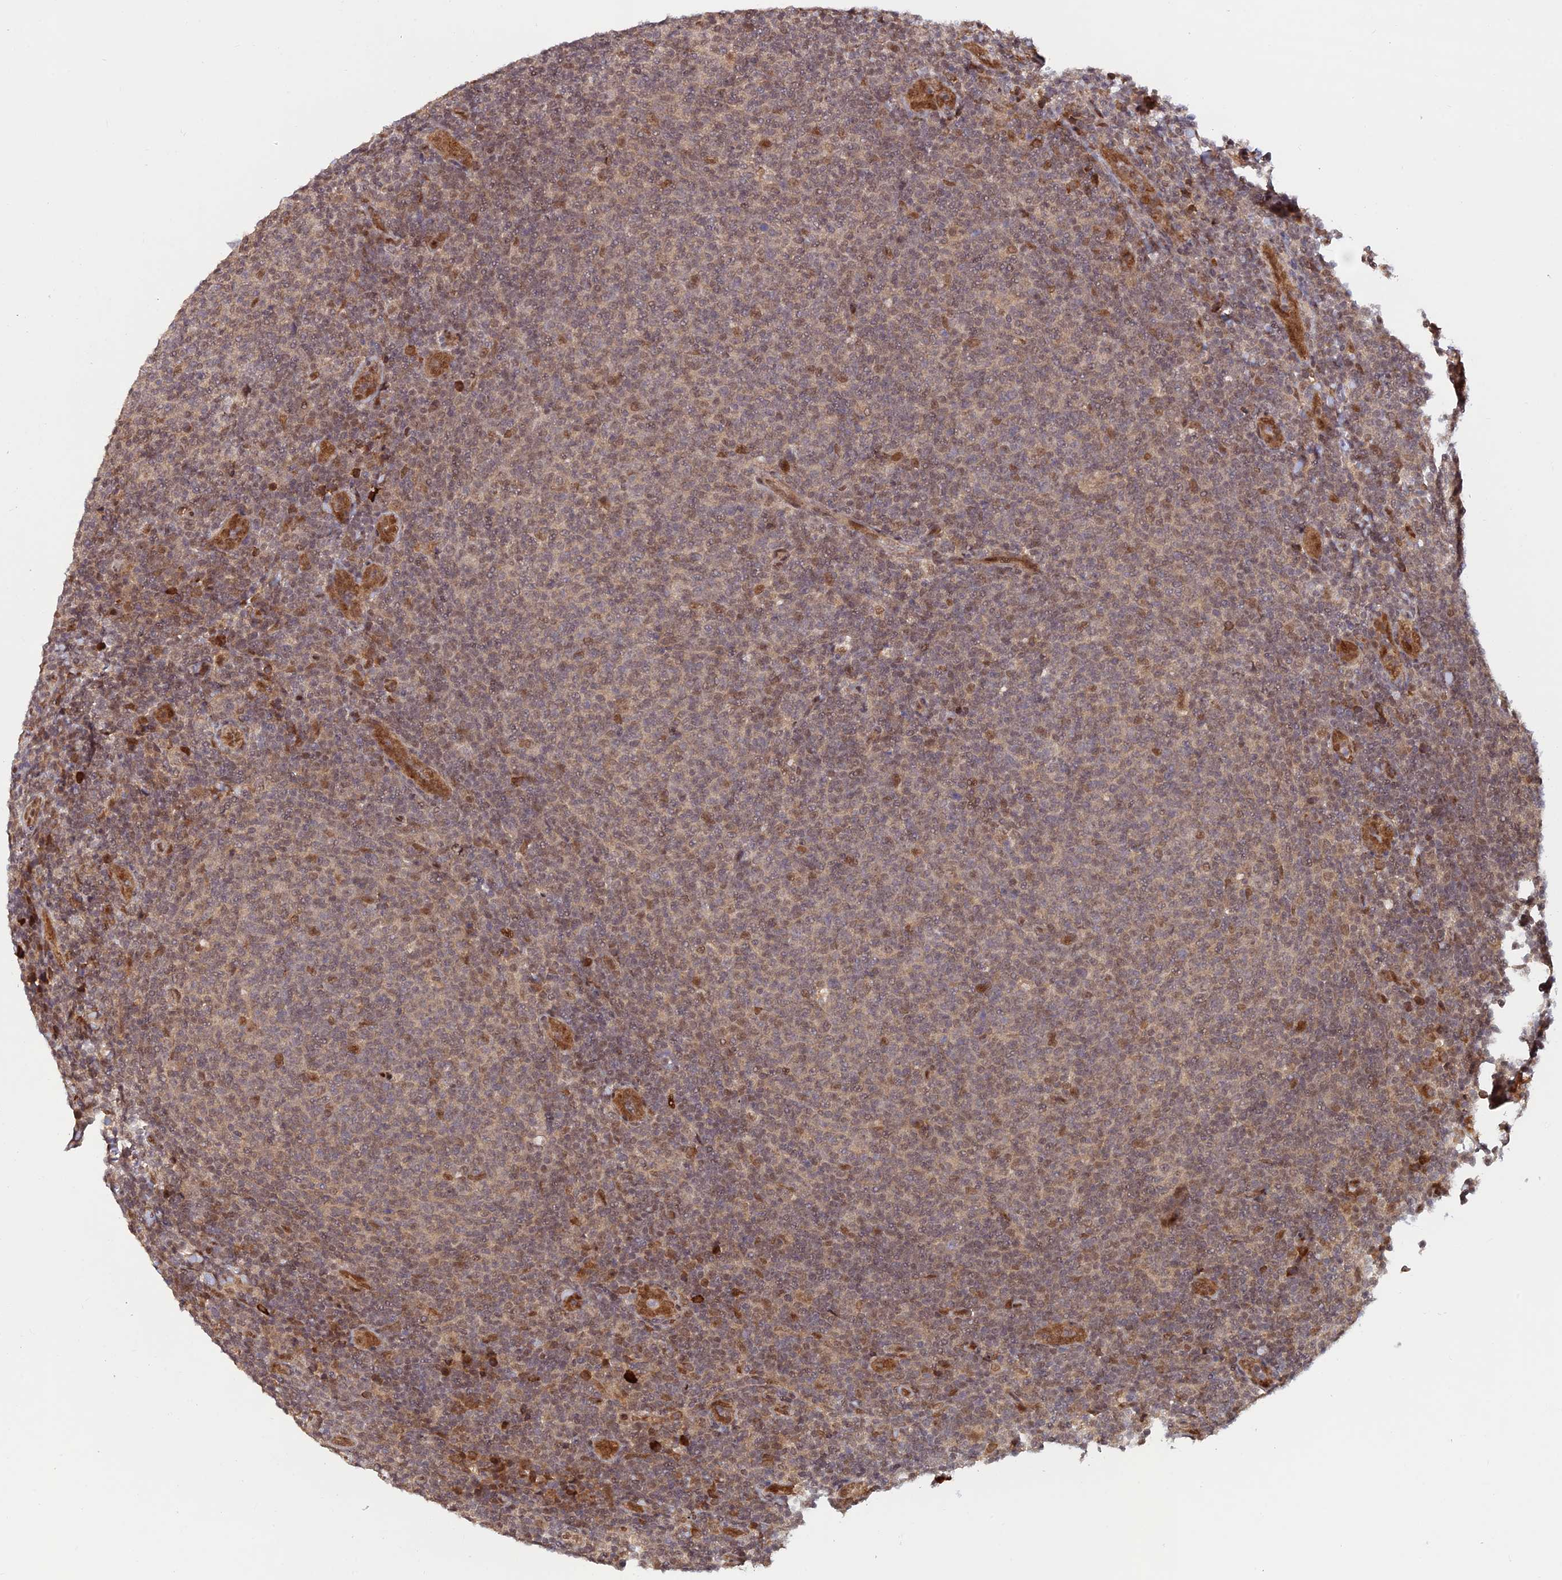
{"staining": {"intensity": "weak", "quantity": "<25%", "location": "nuclear"}, "tissue": "lymphoma", "cell_type": "Tumor cells", "image_type": "cancer", "snomed": [{"axis": "morphology", "description": "Malignant lymphoma, non-Hodgkin's type, Low grade"}, {"axis": "topography", "description": "Lymph node"}], "caption": "A histopathology image of human low-grade malignant lymphoma, non-Hodgkin's type is negative for staining in tumor cells. Brightfield microscopy of immunohistochemistry (IHC) stained with DAB (3,3'-diaminobenzidine) (brown) and hematoxylin (blue), captured at high magnification.", "gene": "ZNF565", "patient": {"sex": "male", "age": 66}}